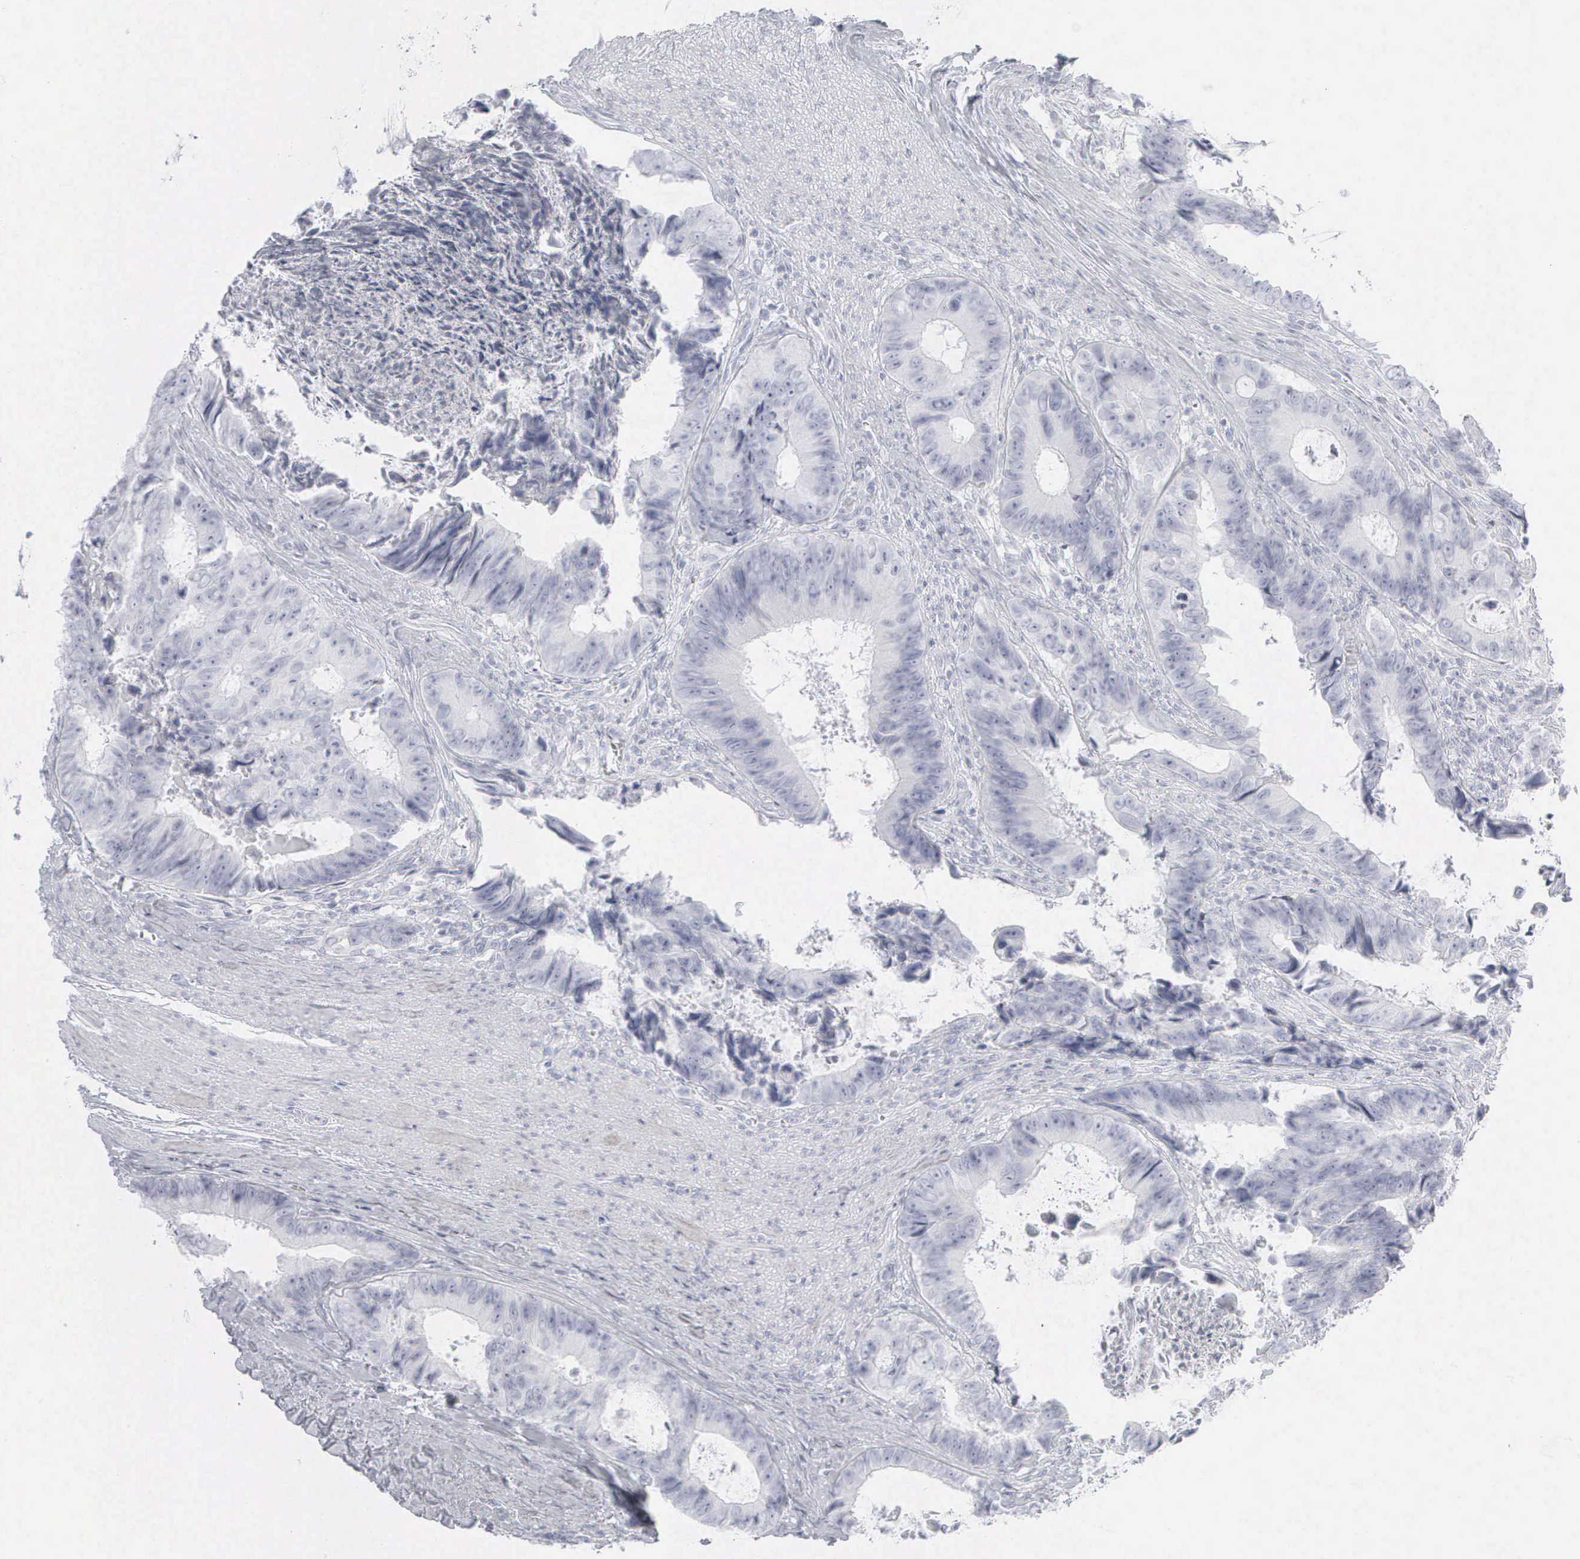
{"staining": {"intensity": "negative", "quantity": "none", "location": "none"}, "tissue": "colorectal cancer", "cell_type": "Tumor cells", "image_type": "cancer", "snomed": [{"axis": "morphology", "description": "Adenocarcinoma, NOS"}, {"axis": "topography", "description": "Rectum"}], "caption": "A high-resolution micrograph shows immunohistochemistry staining of colorectal cancer (adenocarcinoma), which displays no significant expression in tumor cells.", "gene": "KRT14", "patient": {"sex": "female", "age": 98}}